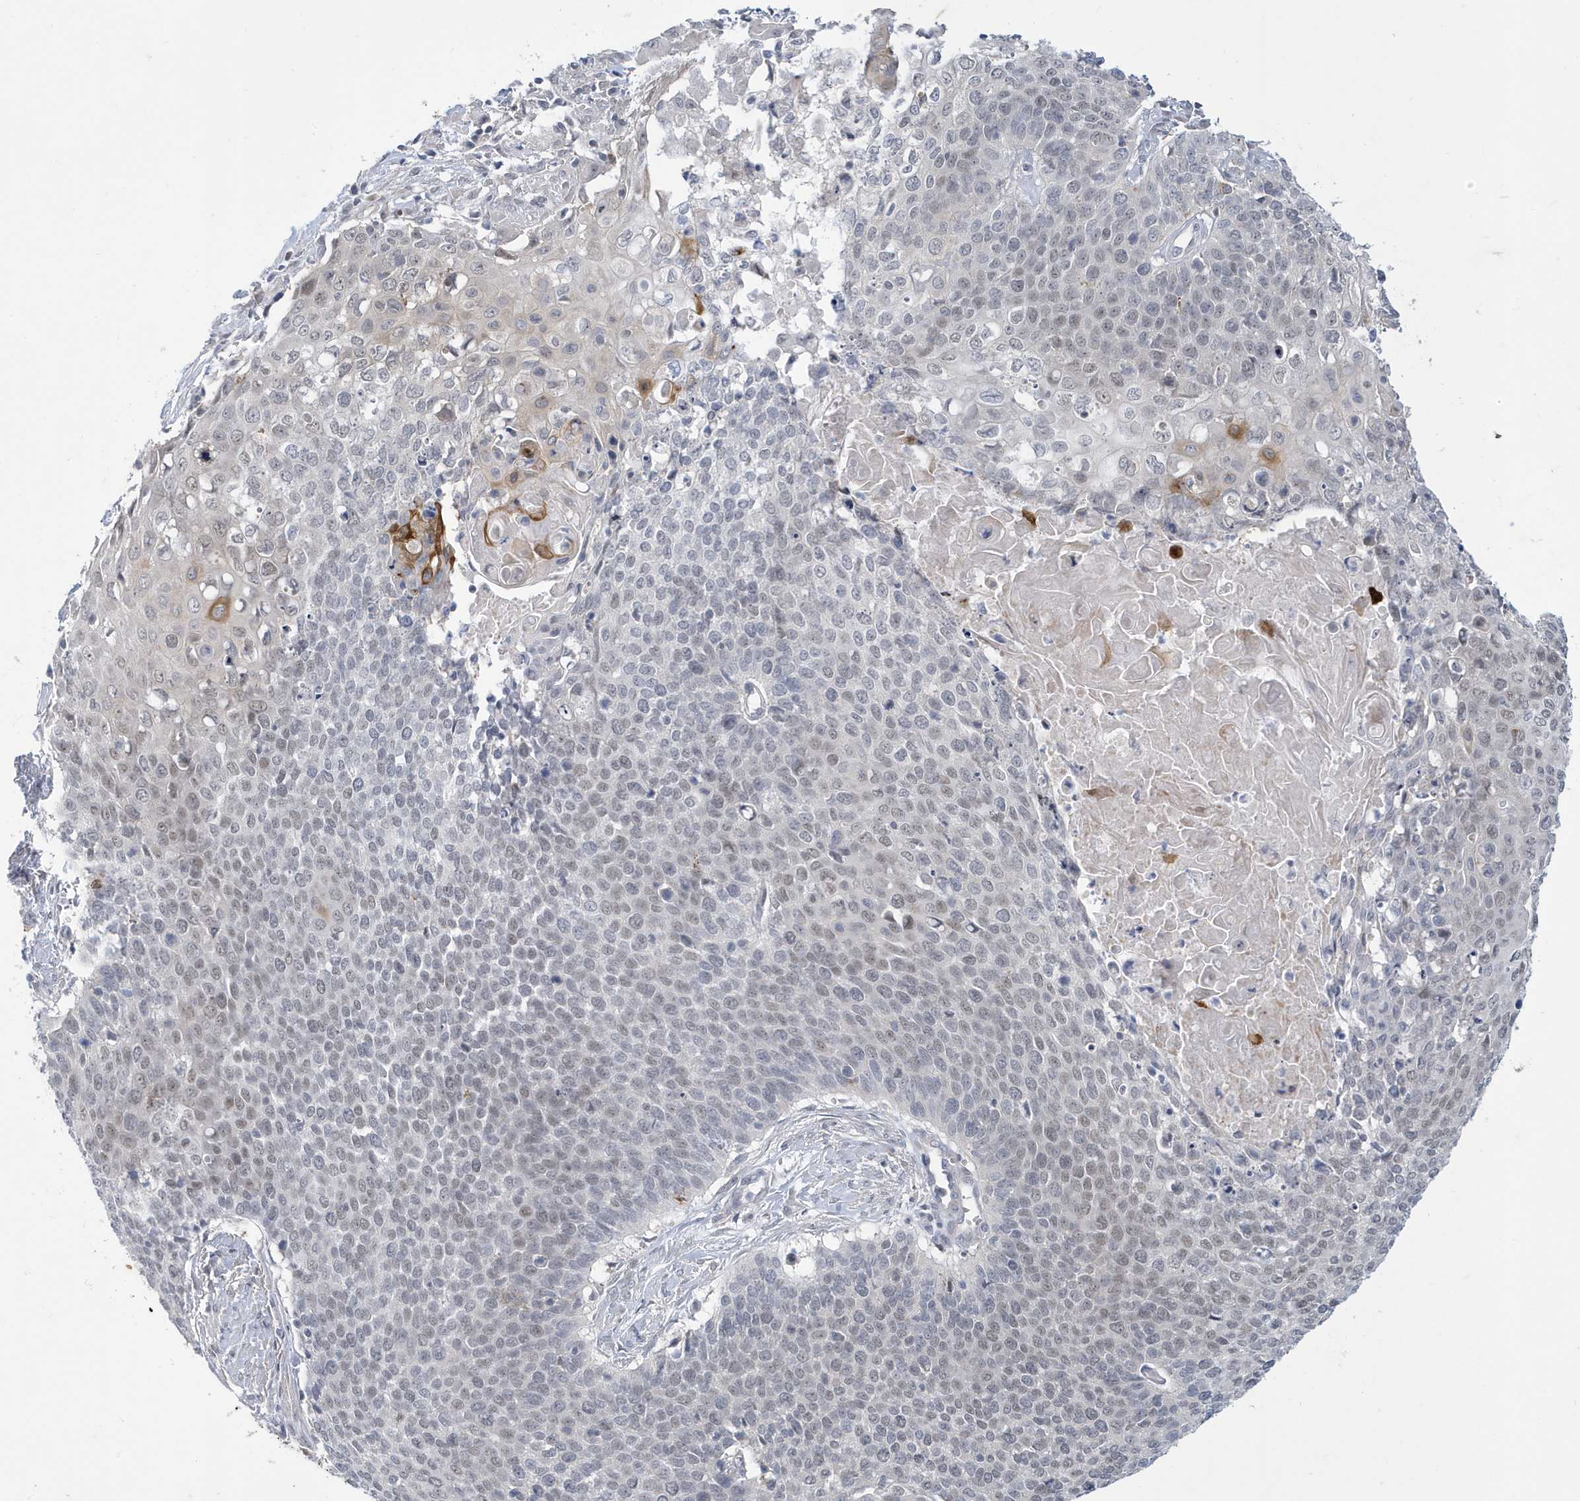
{"staining": {"intensity": "weak", "quantity": "25%-75%", "location": "nuclear"}, "tissue": "cervical cancer", "cell_type": "Tumor cells", "image_type": "cancer", "snomed": [{"axis": "morphology", "description": "Squamous cell carcinoma, NOS"}, {"axis": "topography", "description": "Cervix"}], "caption": "The image displays immunohistochemical staining of cervical squamous cell carcinoma. There is weak nuclear positivity is identified in approximately 25%-75% of tumor cells. Using DAB (brown) and hematoxylin (blue) stains, captured at high magnification using brightfield microscopy.", "gene": "ZNF654", "patient": {"sex": "female", "age": 39}}